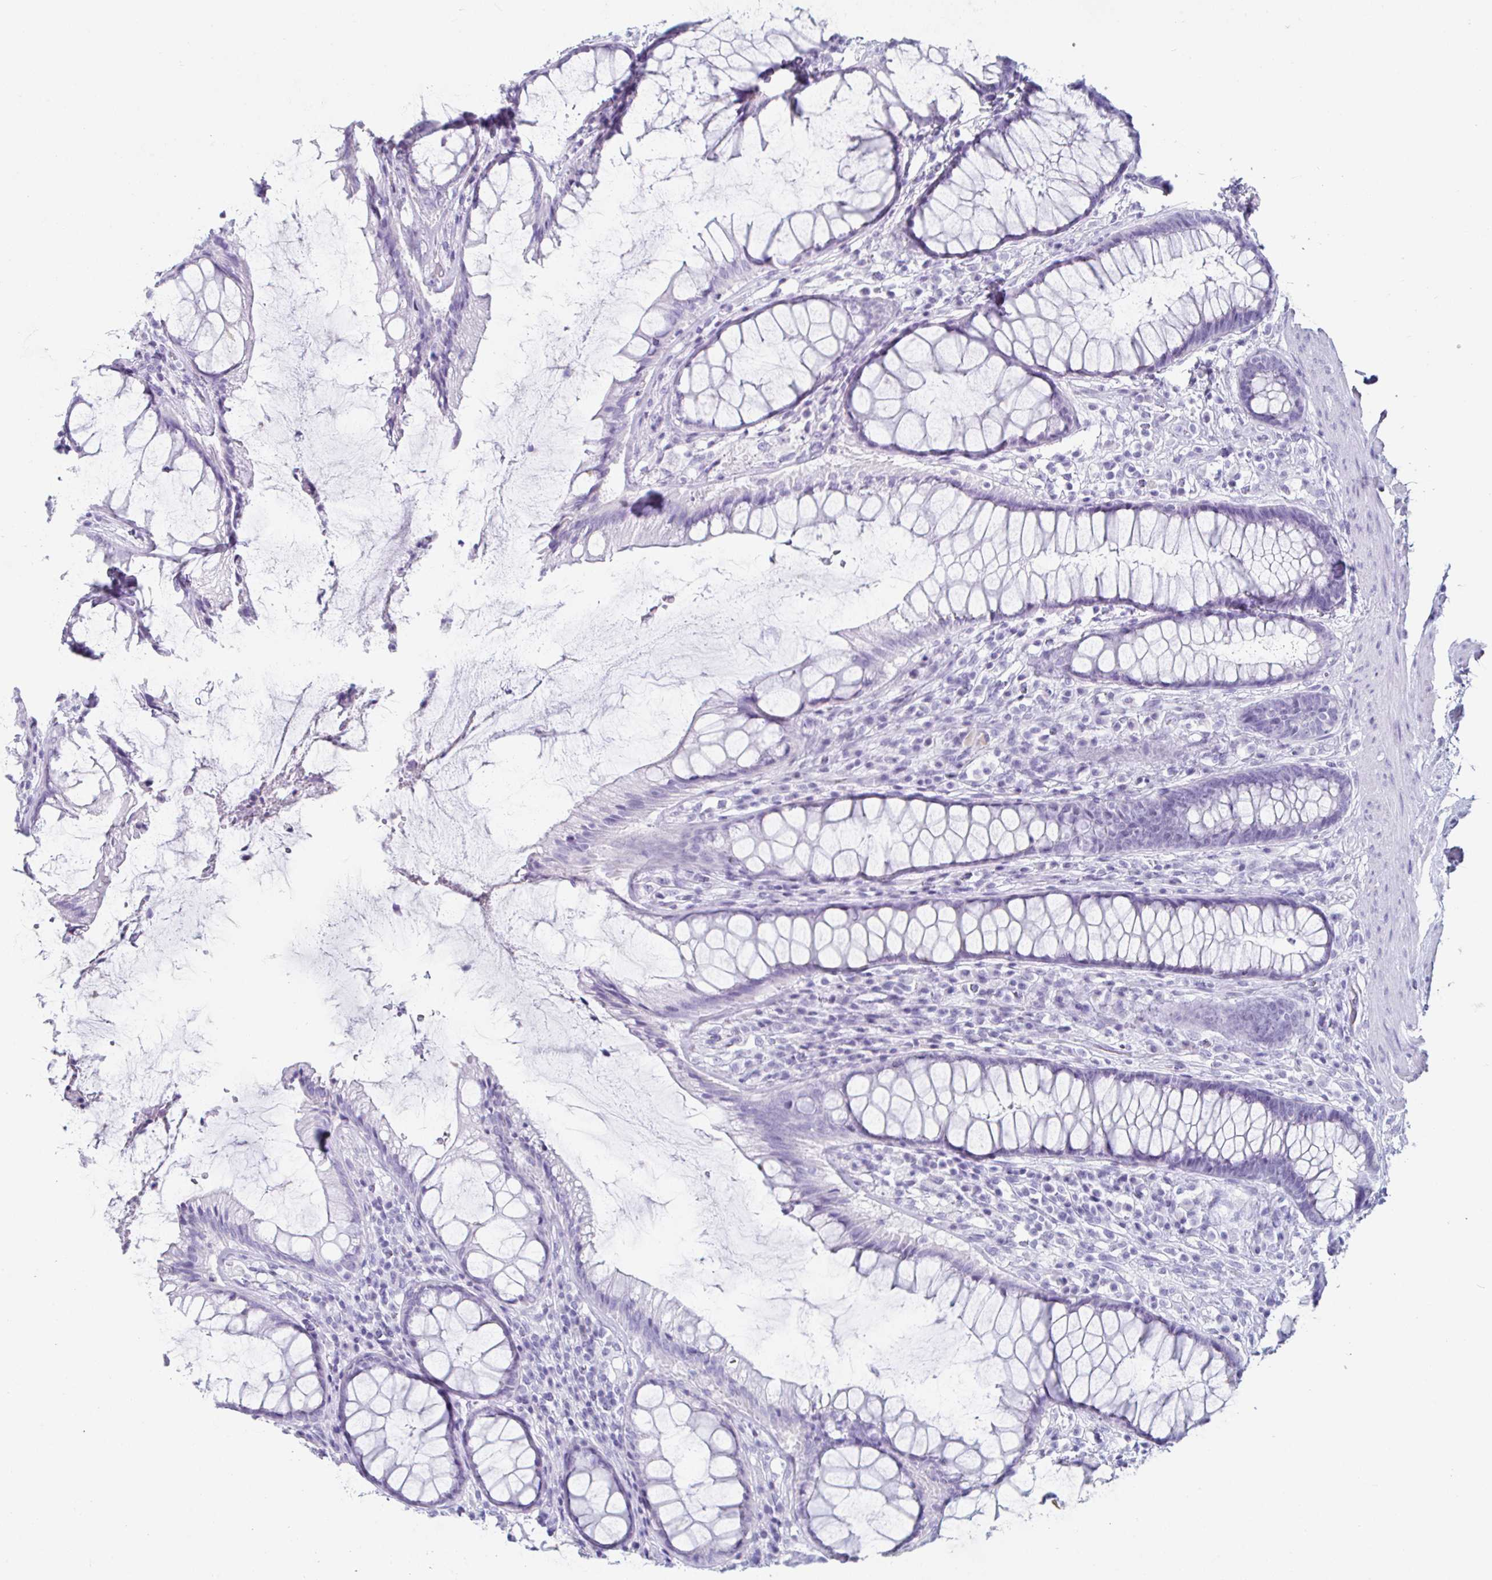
{"staining": {"intensity": "negative", "quantity": "none", "location": "none"}, "tissue": "rectum", "cell_type": "Glandular cells", "image_type": "normal", "snomed": [{"axis": "morphology", "description": "Normal tissue, NOS"}, {"axis": "topography", "description": "Rectum"}], "caption": "DAB immunohistochemical staining of unremarkable rectum shows no significant expression in glandular cells.", "gene": "CREG2", "patient": {"sex": "male", "age": 72}}